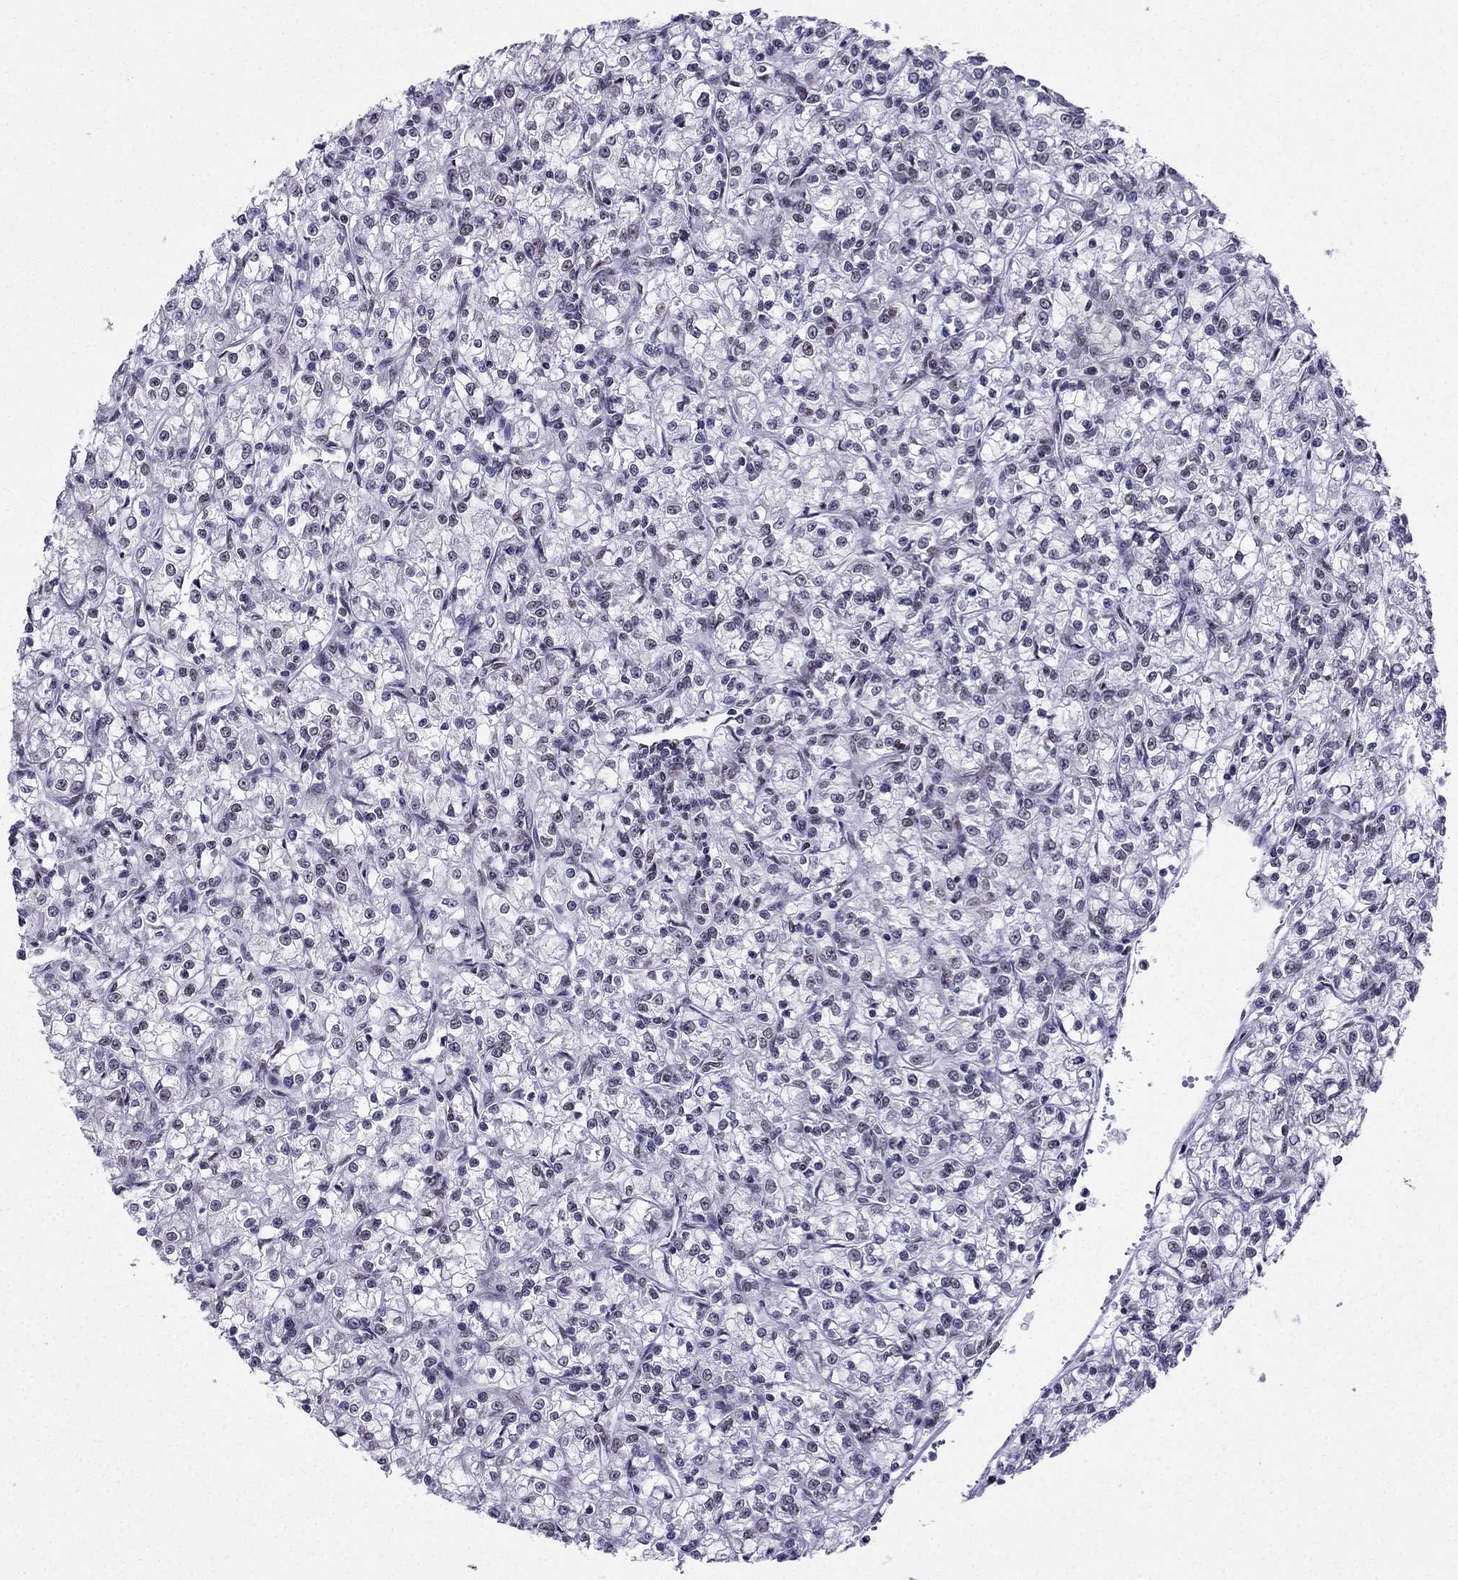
{"staining": {"intensity": "weak", "quantity": "<25%", "location": "nuclear"}, "tissue": "renal cancer", "cell_type": "Tumor cells", "image_type": "cancer", "snomed": [{"axis": "morphology", "description": "Adenocarcinoma, NOS"}, {"axis": "topography", "description": "Kidney"}], "caption": "Immunohistochemistry photomicrograph of renal cancer (adenocarcinoma) stained for a protein (brown), which reveals no positivity in tumor cells.", "gene": "ZNF420", "patient": {"sex": "female", "age": 59}}